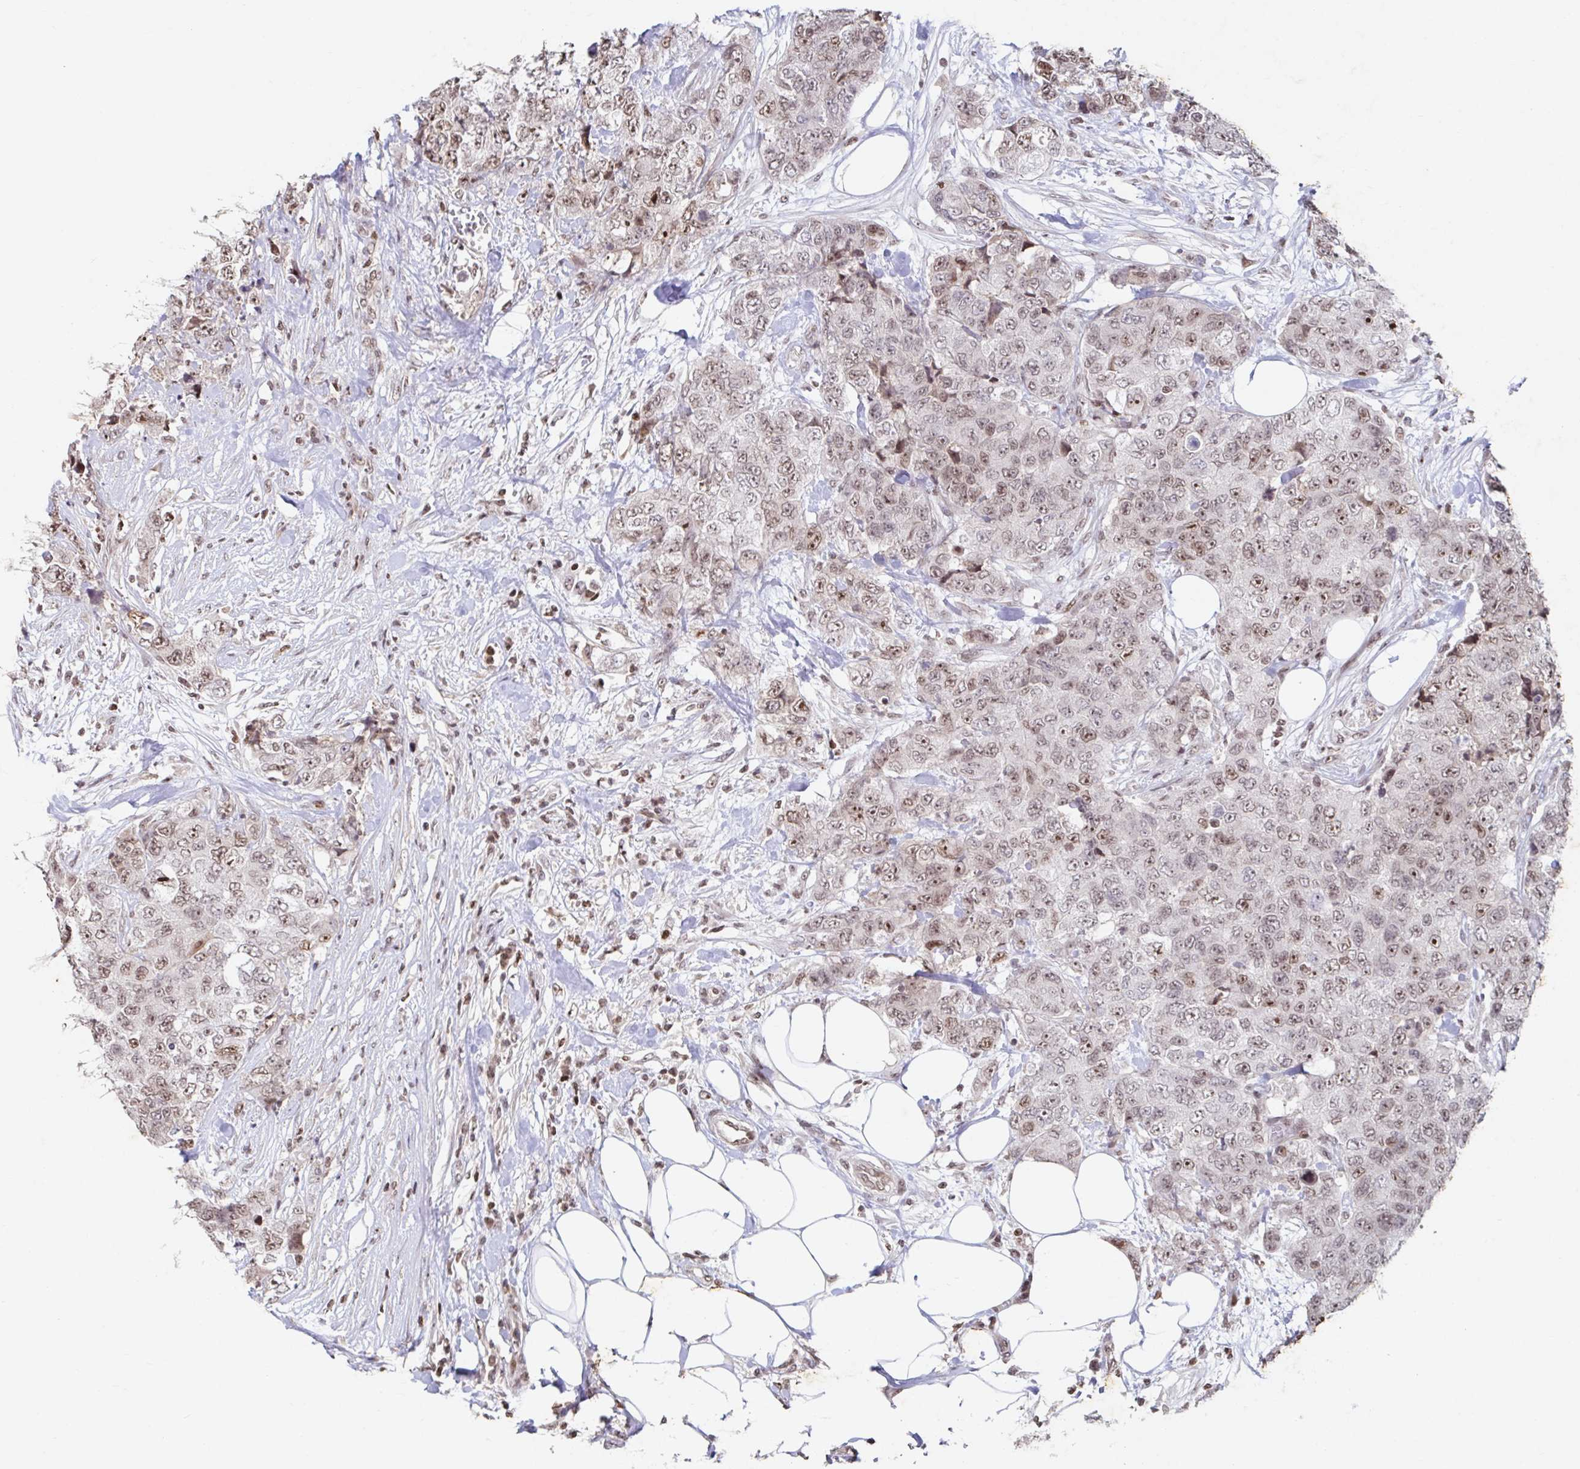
{"staining": {"intensity": "moderate", "quantity": ">75%", "location": "nuclear"}, "tissue": "urothelial cancer", "cell_type": "Tumor cells", "image_type": "cancer", "snomed": [{"axis": "morphology", "description": "Urothelial carcinoma, High grade"}, {"axis": "topography", "description": "Urinary bladder"}], "caption": "The histopathology image exhibits a brown stain indicating the presence of a protein in the nuclear of tumor cells in urothelial cancer. (brown staining indicates protein expression, while blue staining denotes nuclei).", "gene": "C19orf53", "patient": {"sex": "female", "age": 78}}